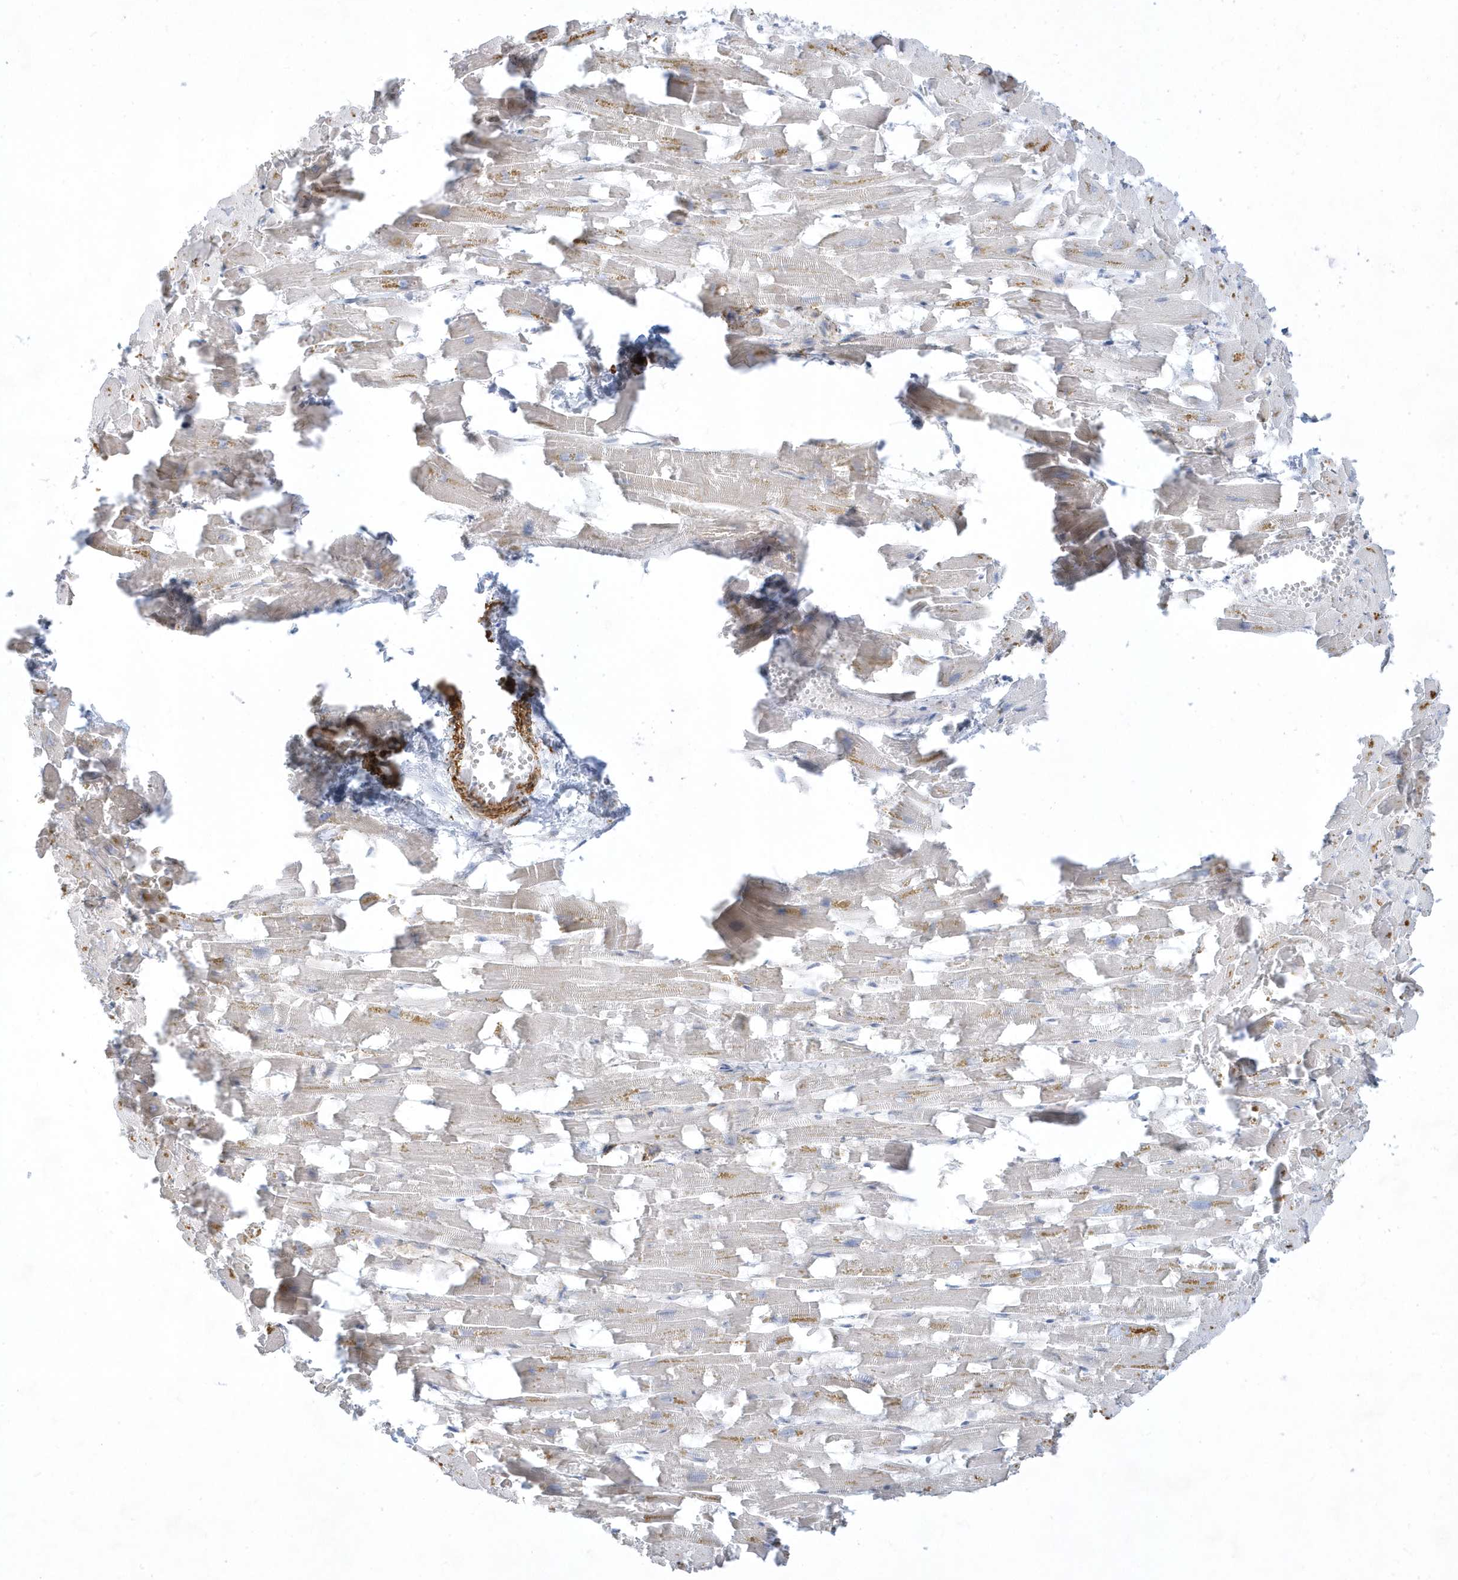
{"staining": {"intensity": "negative", "quantity": "none", "location": "none"}, "tissue": "heart muscle", "cell_type": "Cardiomyocytes", "image_type": "normal", "snomed": [{"axis": "morphology", "description": "Normal tissue, NOS"}, {"axis": "topography", "description": "Heart"}], "caption": "The IHC image has no significant positivity in cardiomyocytes of heart muscle.", "gene": "THADA", "patient": {"sex": "female", "age": 64}}